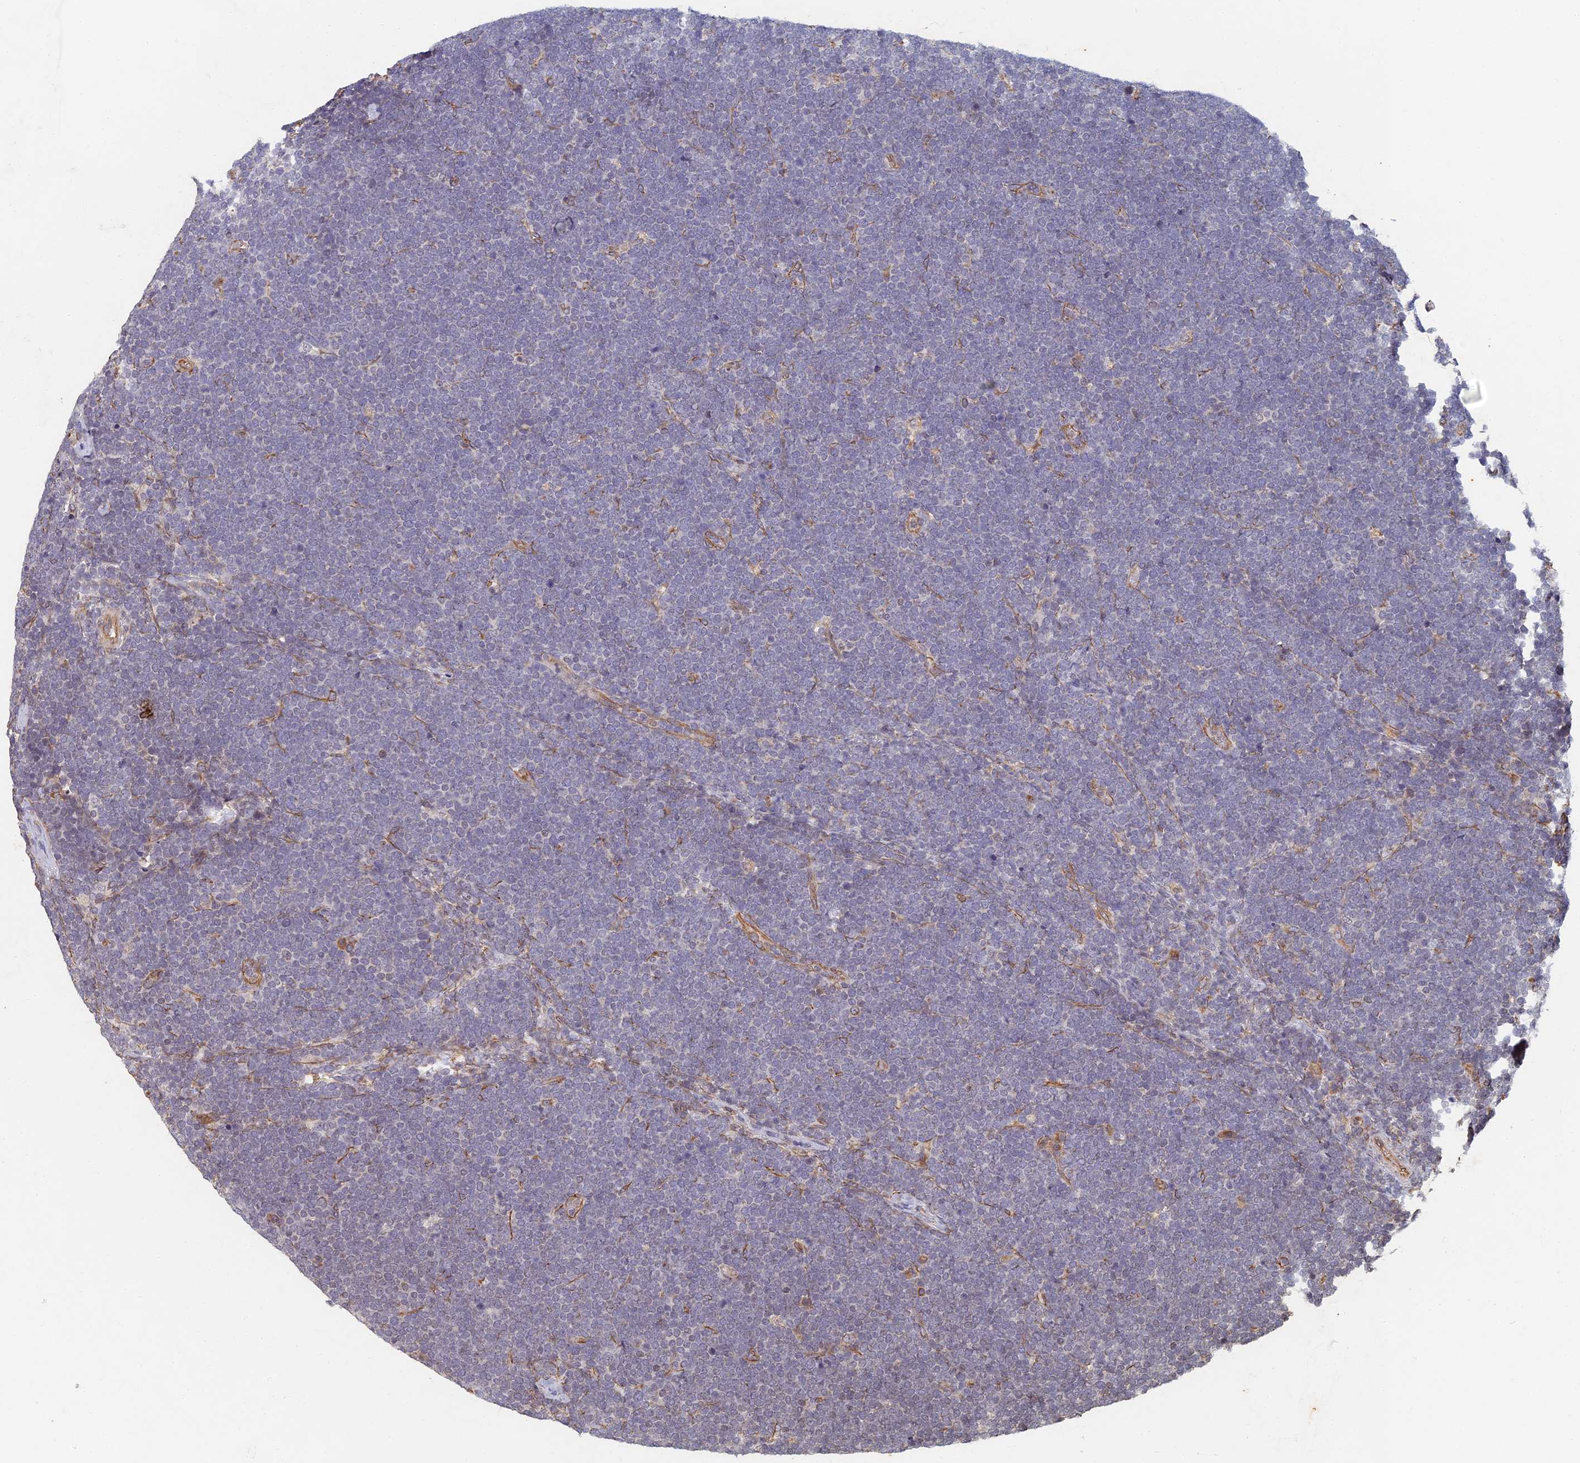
{"staining": {"intensity": "negative", "quantity": "none", "location": "none"}, "tissue": "lymphoma", "cell_type": "Tumor cells", "image_type": "cancer", "snomed": [{"axis": "morphology", "description": "Malignant lymphoma, non-Hodgkin's type, High grade"}, {"axis": "topography", "description": "Lymph node"}], "caption": "Lymphoma was stained to show a protein in brown. There is no significant positivity in tumor cells.", "gene": "ABCB10", "patient": {"sex": "male", "age": 13}}